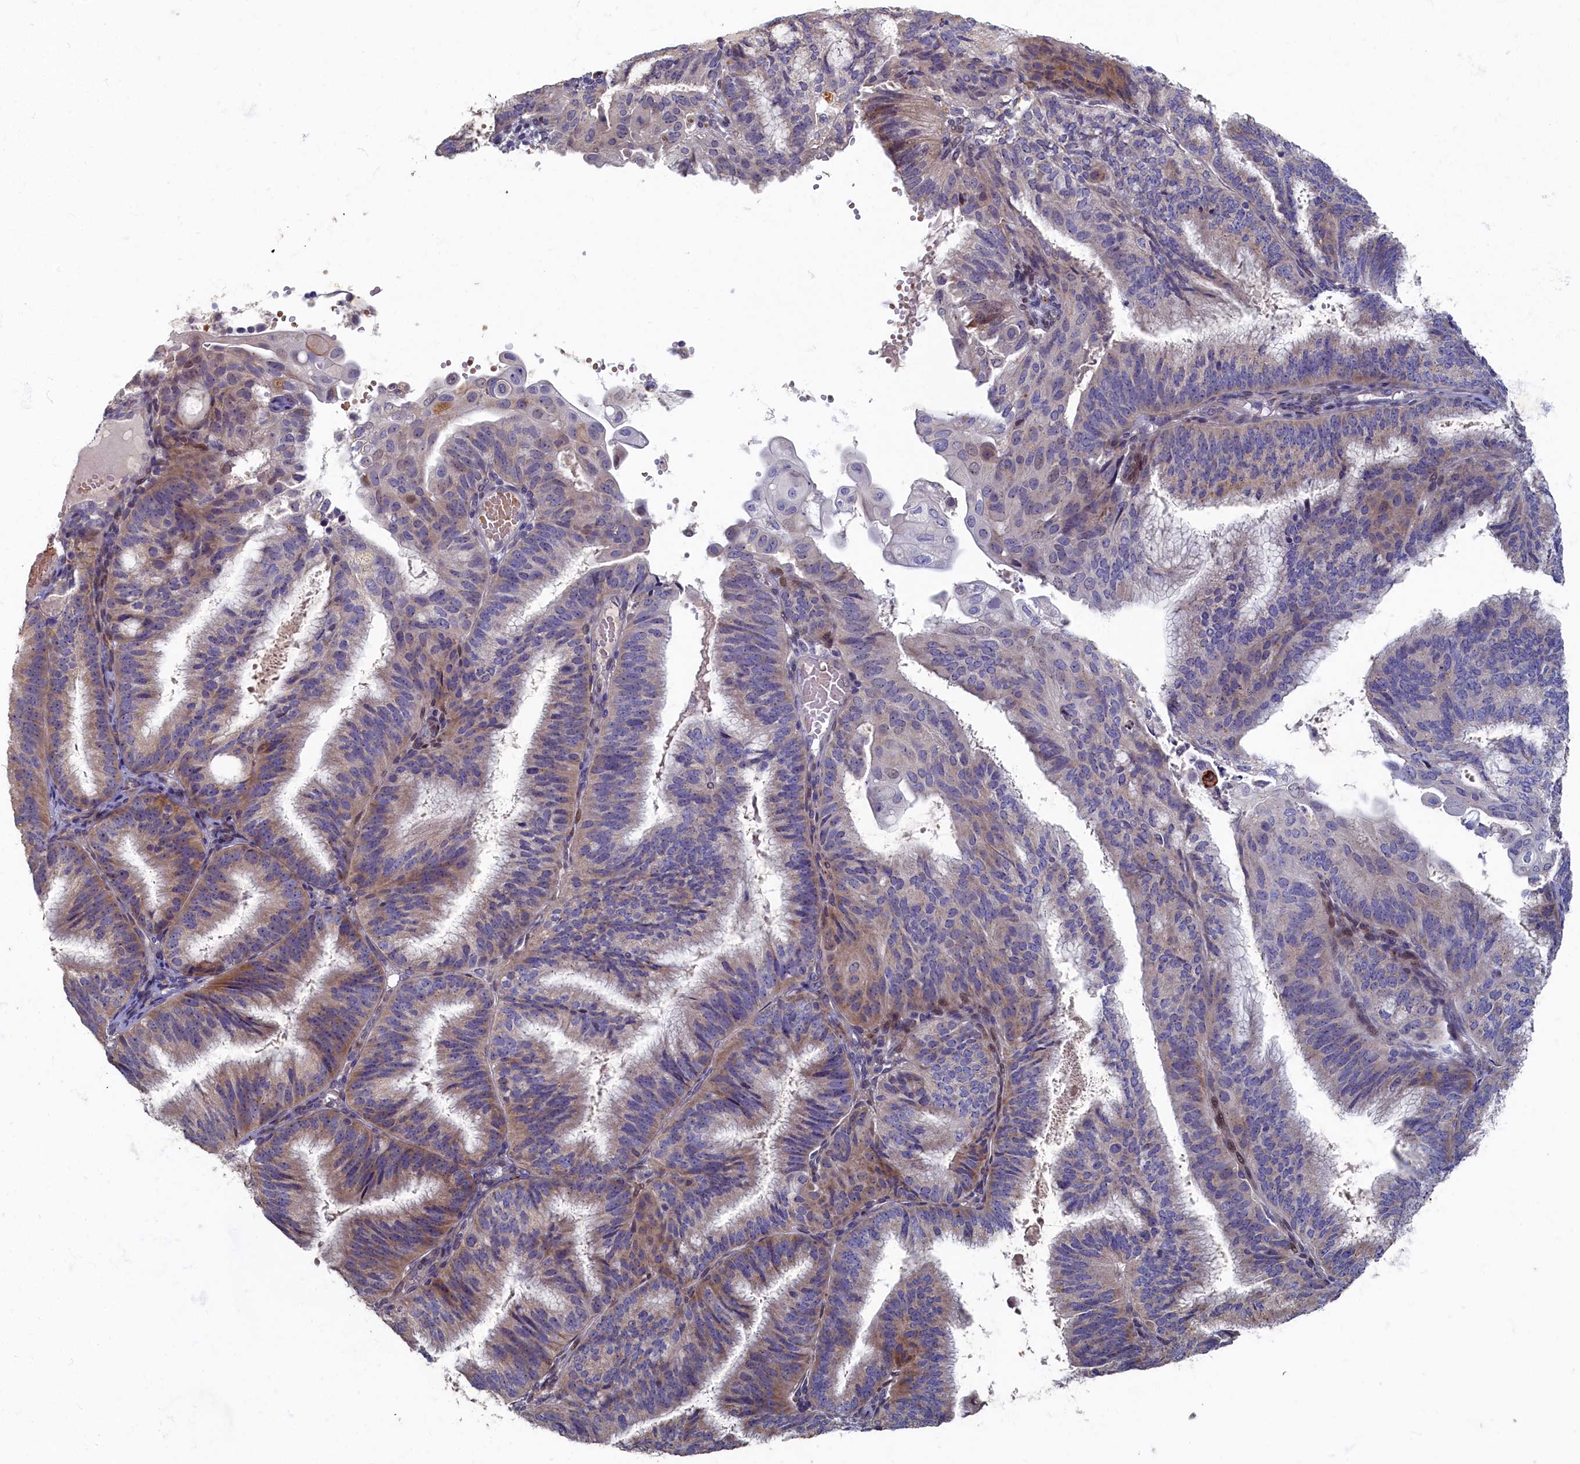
{"staining": {"intensity": "moderate", "quantity": "<25%", "location": "cytoplasmic/membranous"}, "tissue": "endometrial cancer", "cell_type": "Tumor cells", "image_type": "cancer", "snomed": [{"axis": "morphology", "description": "Adenocarcinoma, NOS"}, {"axis": "topography", "description": "Endometrium"}], "caption": "Brown immunohistochemical staining in human endometrial adenocarcinoma exhibits moderate cytoplasmic/membranous expression in approximately <25% of tumor cells. (Stains: DAB in brown, nuclei in blue, Microscopy: brightfield microscopy at high magnification).", "gene": "HUNK", "patient": {"sex": "female", "age": 49}}